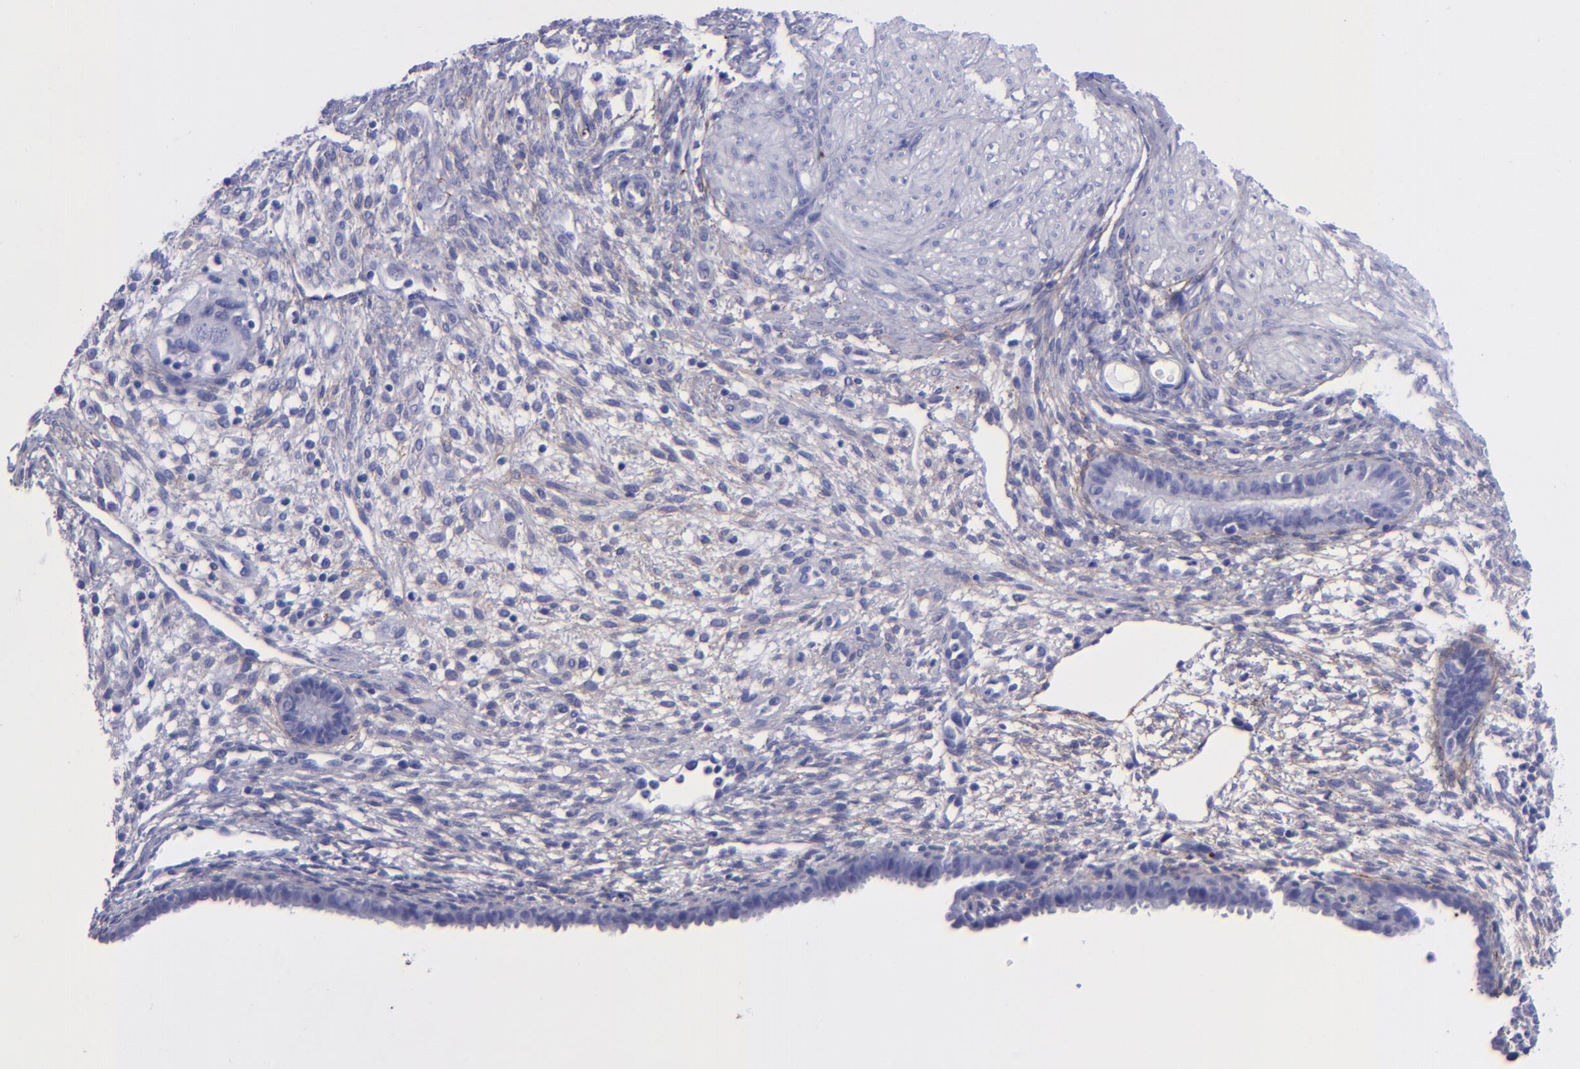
{"staining": {"intensity": "negative", "quantity": "none", "location": "none"}, "tissue": "endometrium", "cell_type": "Cells in endometrial stroma", "image_type": "normal", "snomed": [{"axis": "morphology", "description": "Normal tissue, NOS"}, {"axis": "topography", "description": "Endometrium"}], "caption": "Immunohistochemistry of unremarkable human endometrium displays no expression in cells in endometrial stroma.", "gene": "EFCAB13", "patient": {"sex": "female", "age": 72}}